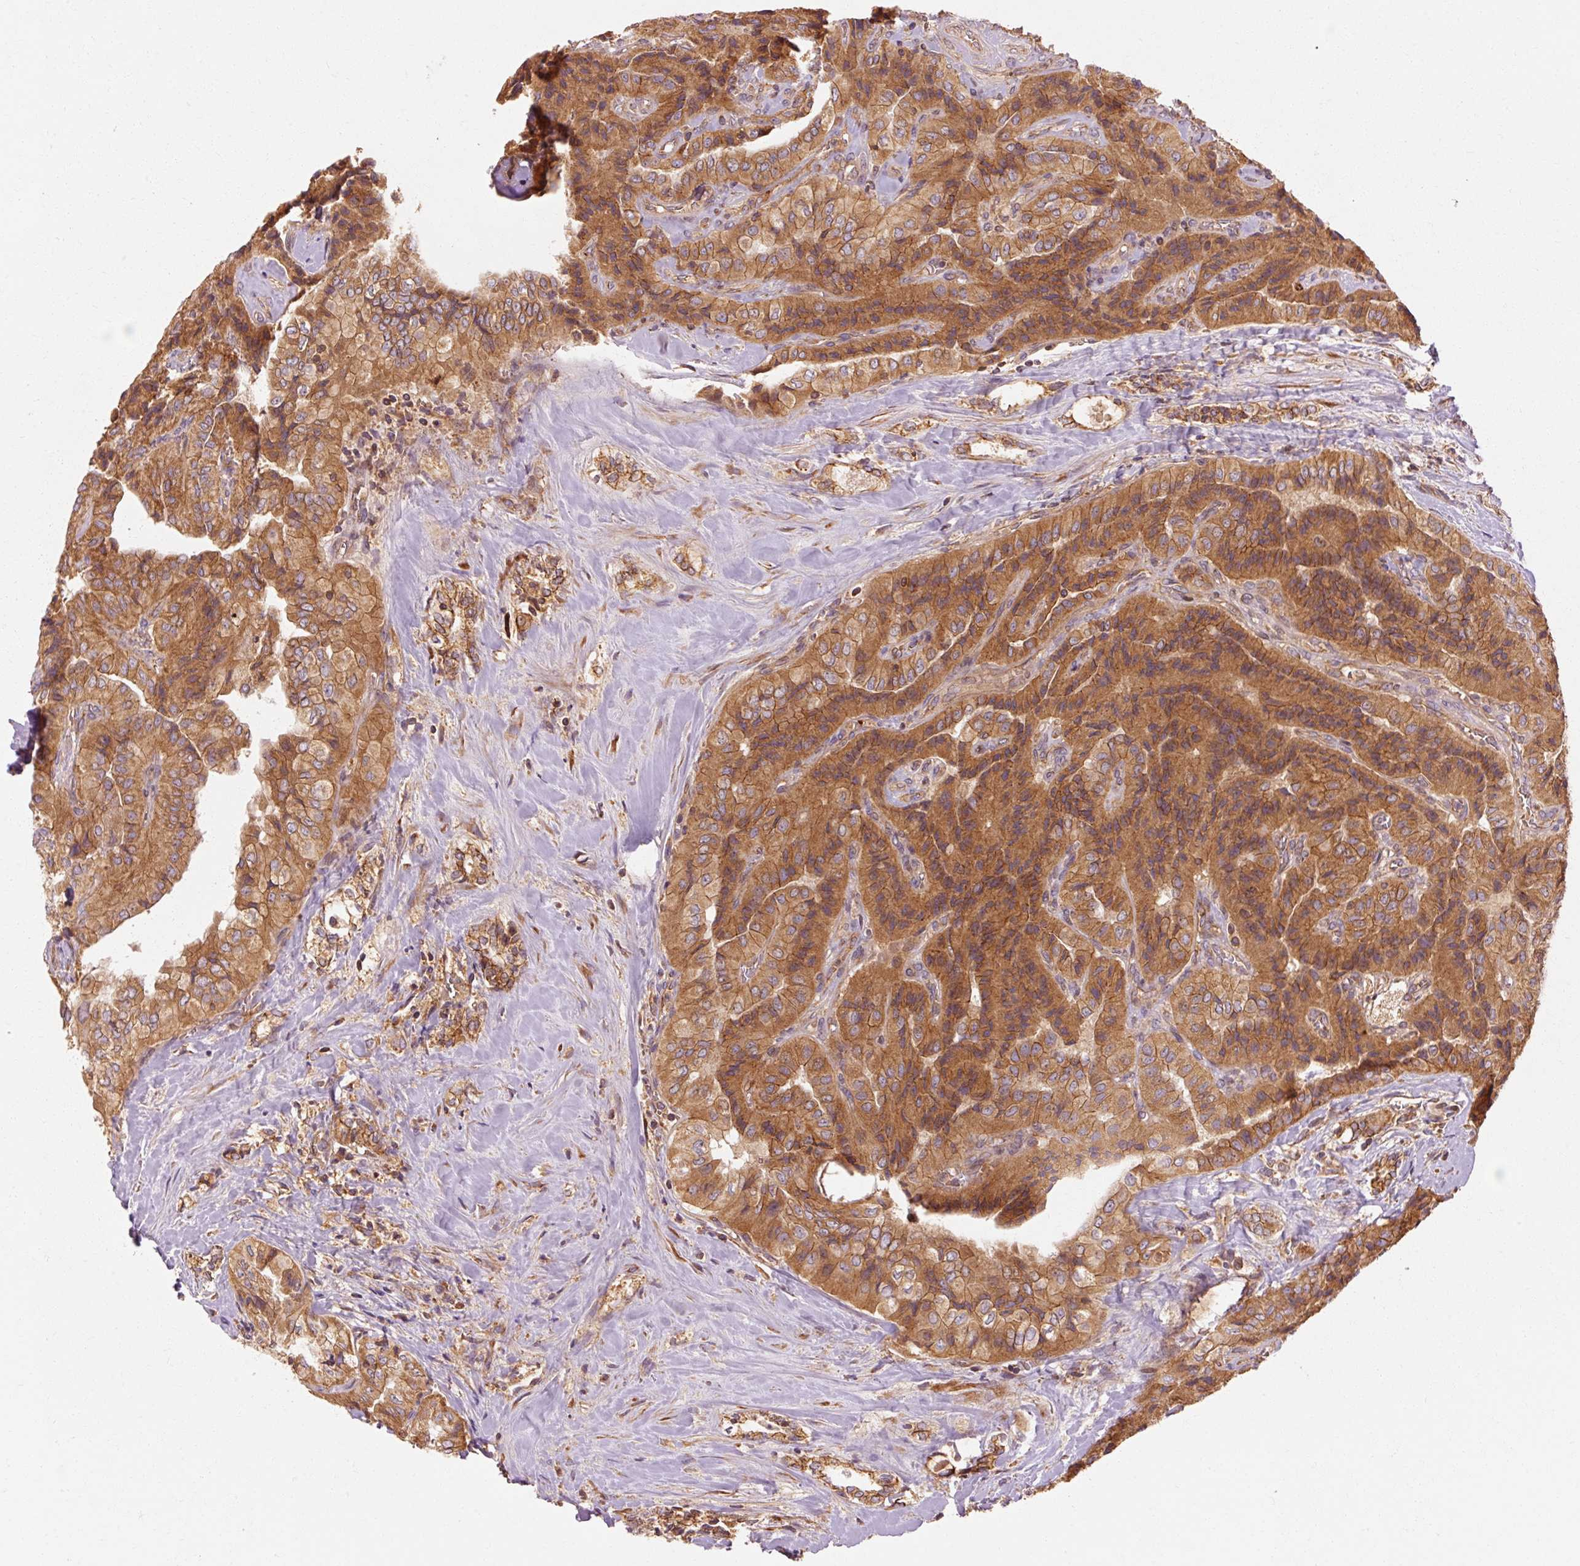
{"staining": {"intensity": "moderate", "quantity": ">75%", "location": "cytoplasmic/membranous"}, "tissue": "thyroid cancer", "cell_type": "Tumor cells", "image_type": "cancer", "snomed": [{"axis": "morphology", "description": "Normal tissue, NOS"}, {"axis": "morphology", "description": "Papillary adenocarcinoma, NOS"}, {"axis": "topography", "description": "Thyroid gland"}], "caption": "Protein expression by immunohistochemistry (IHC) displays moderate cytoplasmic/membranous expression in approximately >75% of tumor cells in papillary adenocarcinoma (thyroid). Using DAB (3,3'-diaminobenzidine) (brown) and hematoxylin (blue) stains, captured at high magnification using brightfield microscopy.", "gene": "CTNNA1", "patient": {"sex": "female", "age": 59}}